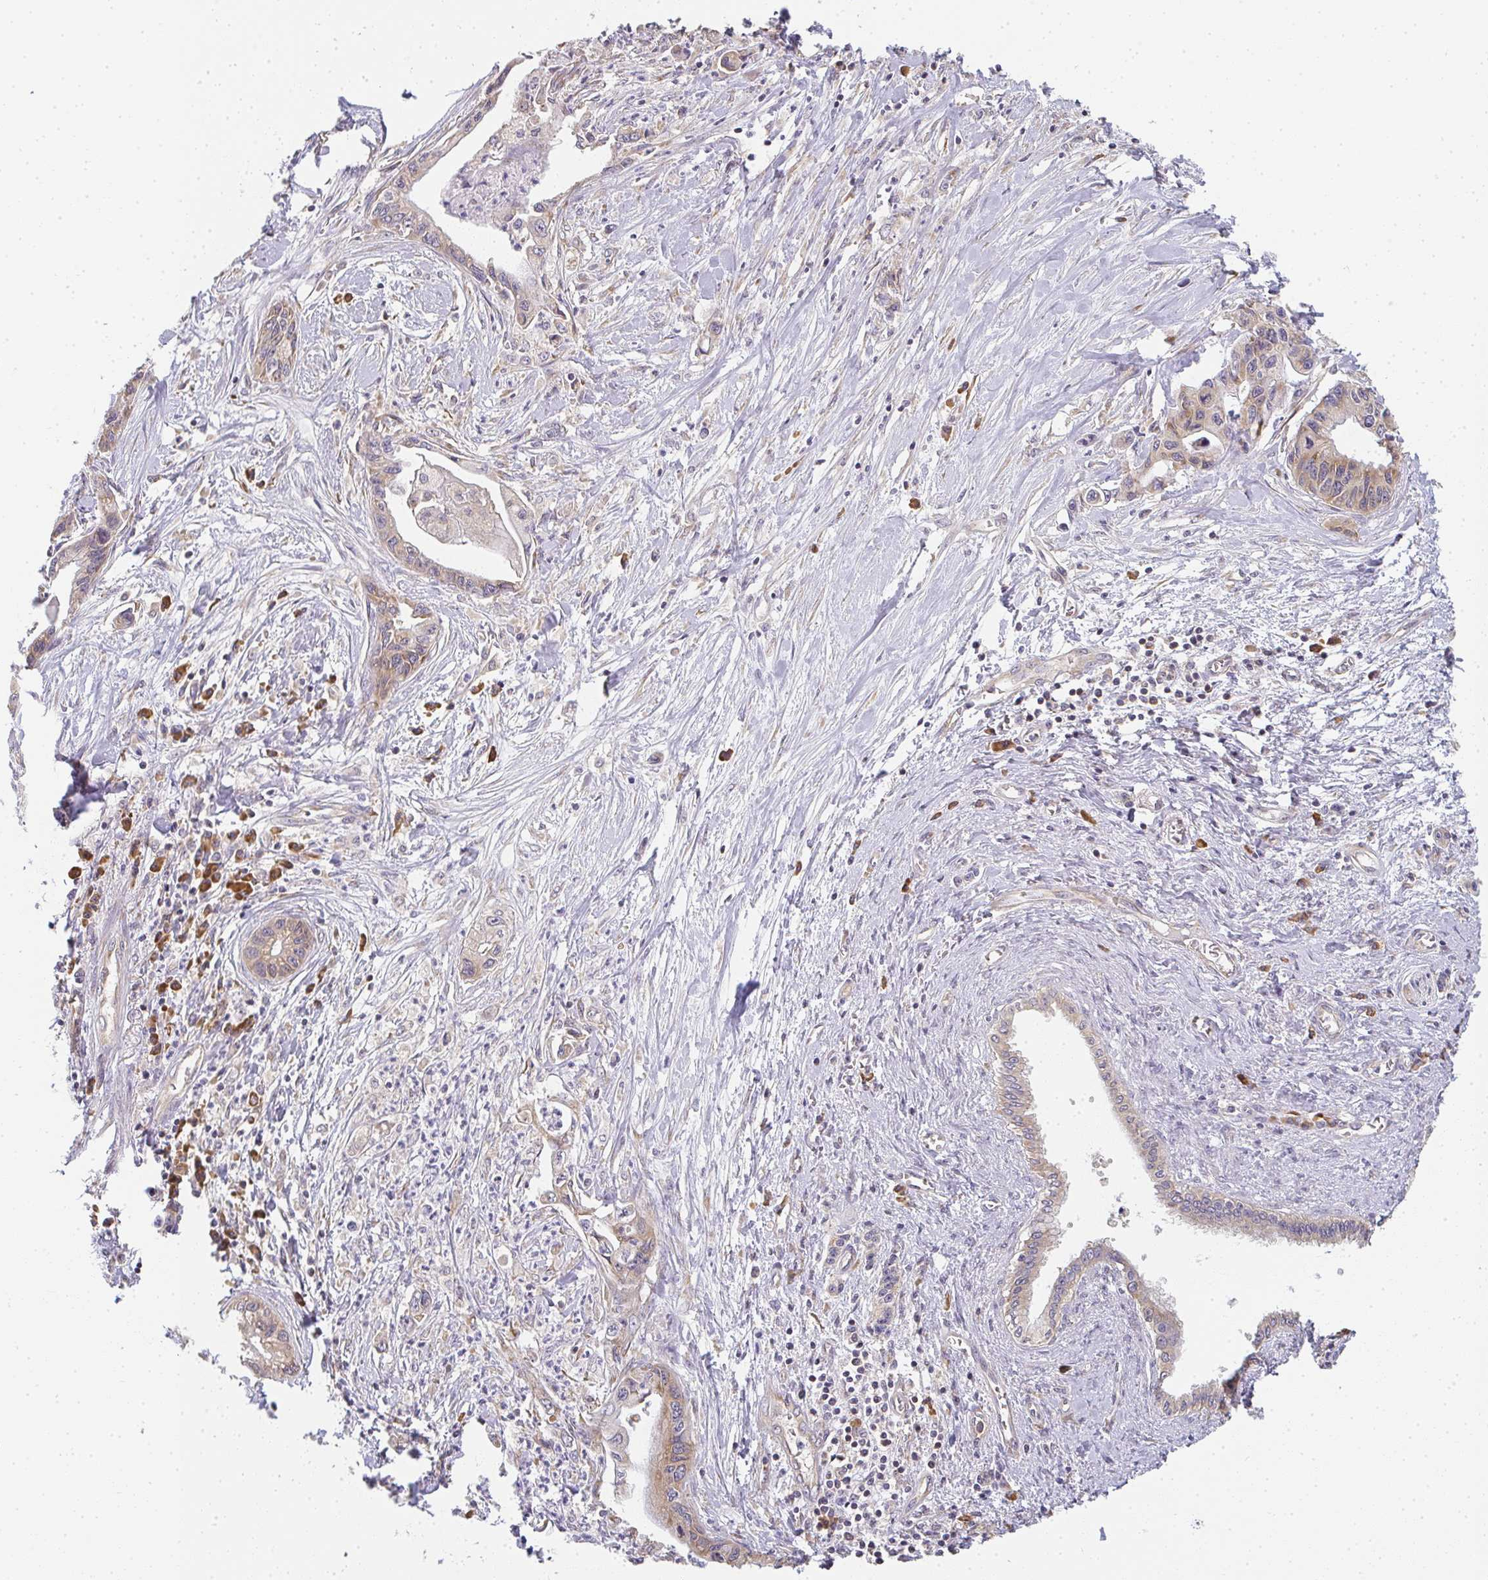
{"staining": {"intensity": "weak", "quantity": ">75%", "location": "cytoplasmic/membranous"}, "tissue": "pancreatic cancer", "cell_type": "Tumor cells", "image_type": "cancer", "snomed": [{"axis": "morphology", "description": "Adenocarcinoma, NOS"}, {"axis": "topography", "description": "Pancreas"}], "caption": "IHC photomicrograph of neoplastic tissue: human pancreatic cancer (adenocarcinoma) stained using immunohistochemistry (IHC) displays low levels of weak protein expression localized specifically in the cytoplasmic/membranous of tumor cells, appearing as a cytoplasmic/membranous brown color.", "gene": "SLC35B3", "patient": {"sex": "male", "age": 61}}